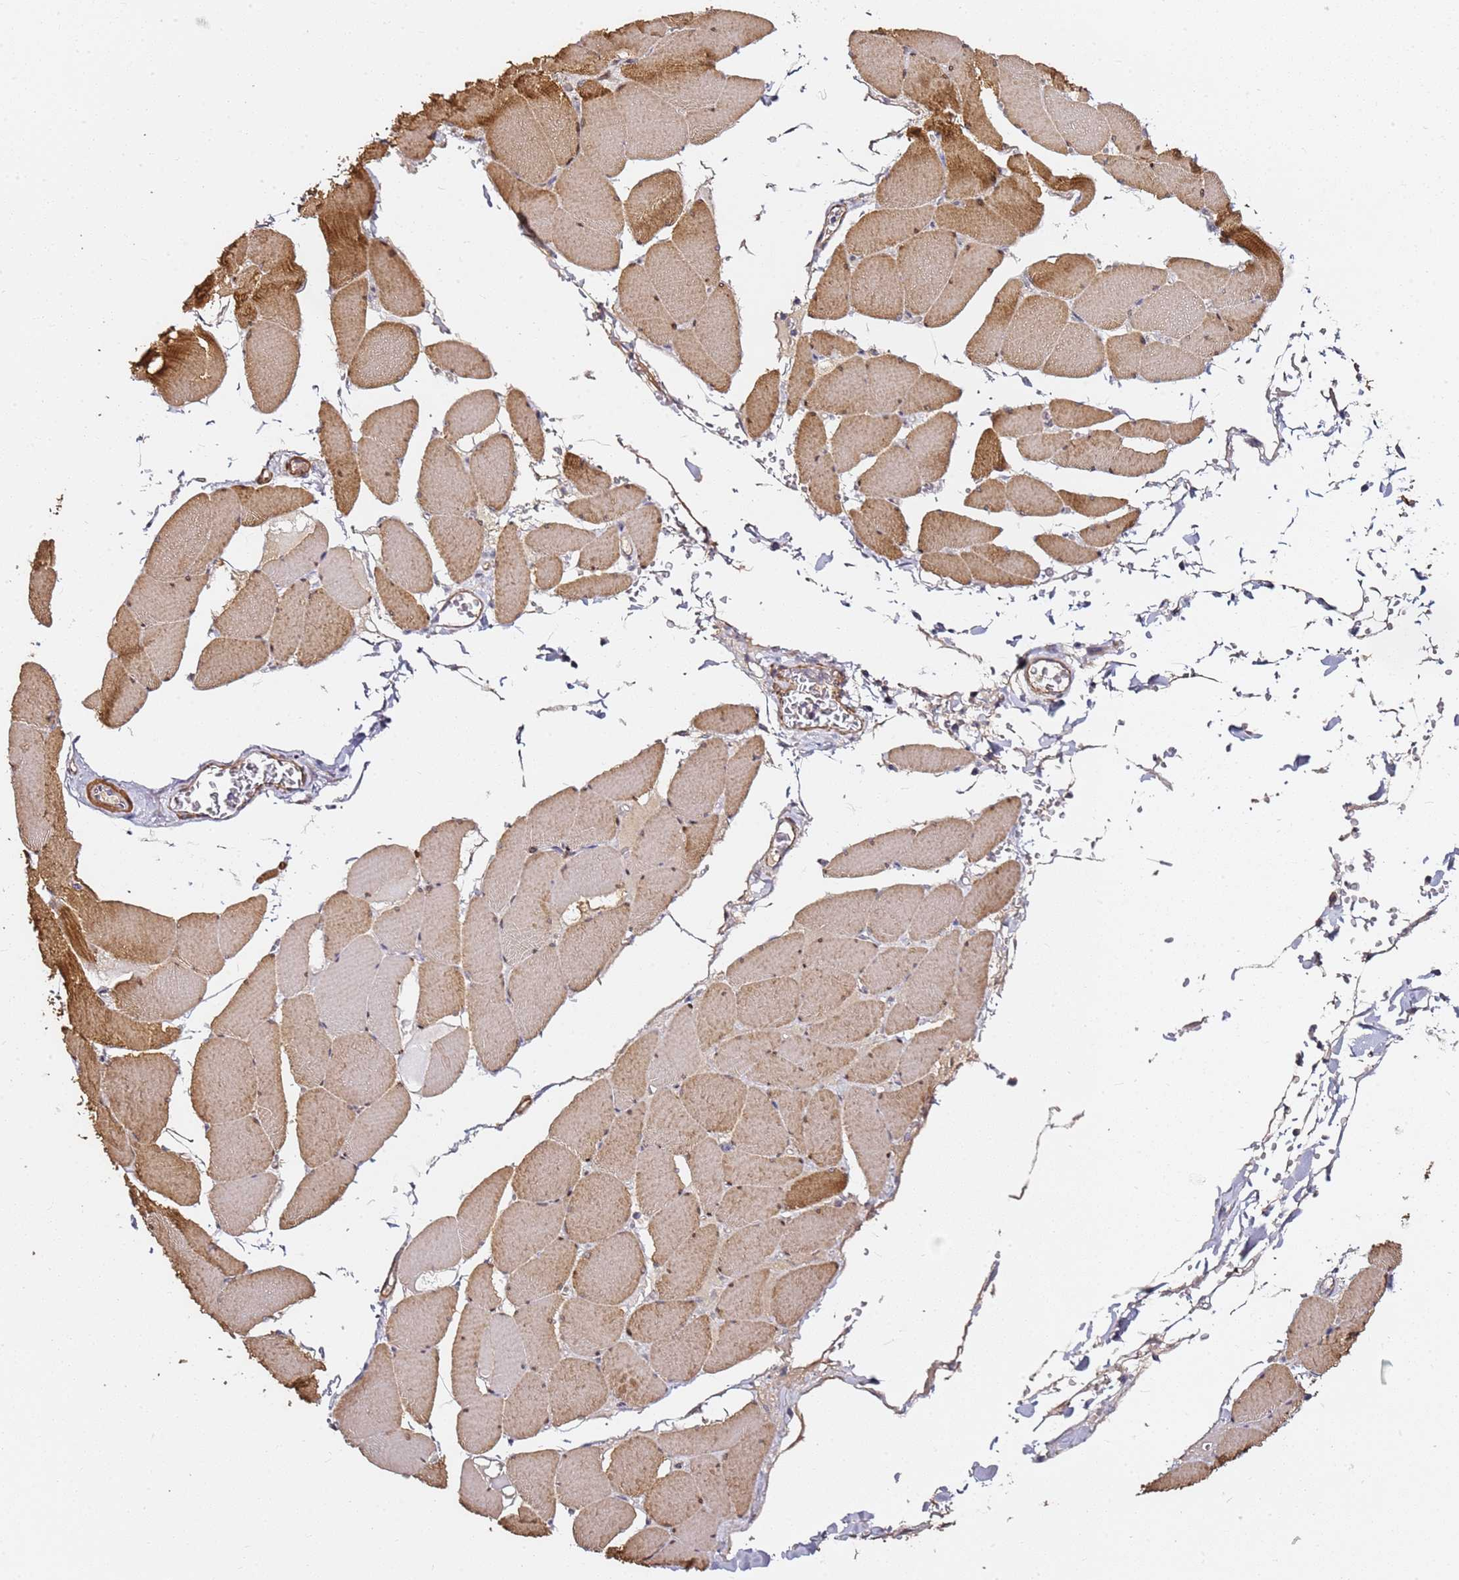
{"staining": {"intensity": "moderate", "quantity": ">75%", "location": "cytoplasmic/membranous,nuclear"}, "tissue": "skeletal muscle", "cell_type": "Myocytes", "image_type": "normal", "snomed": [{"axis": "morphology", "description": "Normal tissue, NOS"}, {"axis": "topography", "description": "Skeletal muscle"}, {"axis": "topography", "description": "Head-Neck"}], "caption": "The photomicrograph shows staining of unremarkable skeletal muscle, revealing moderate cytoplasmic/membranous,nuclear protein positivity (brown color) within myocytes. The staining was performed using DAB (3,3'-diaminobenzidine) to visualize the protein expression in brown, while the nuclei were stained in blue with hematoxylin (Magnification: 20x).", "gene": "EPS8L1", "patient": {"sex": "male", "age": 66}}